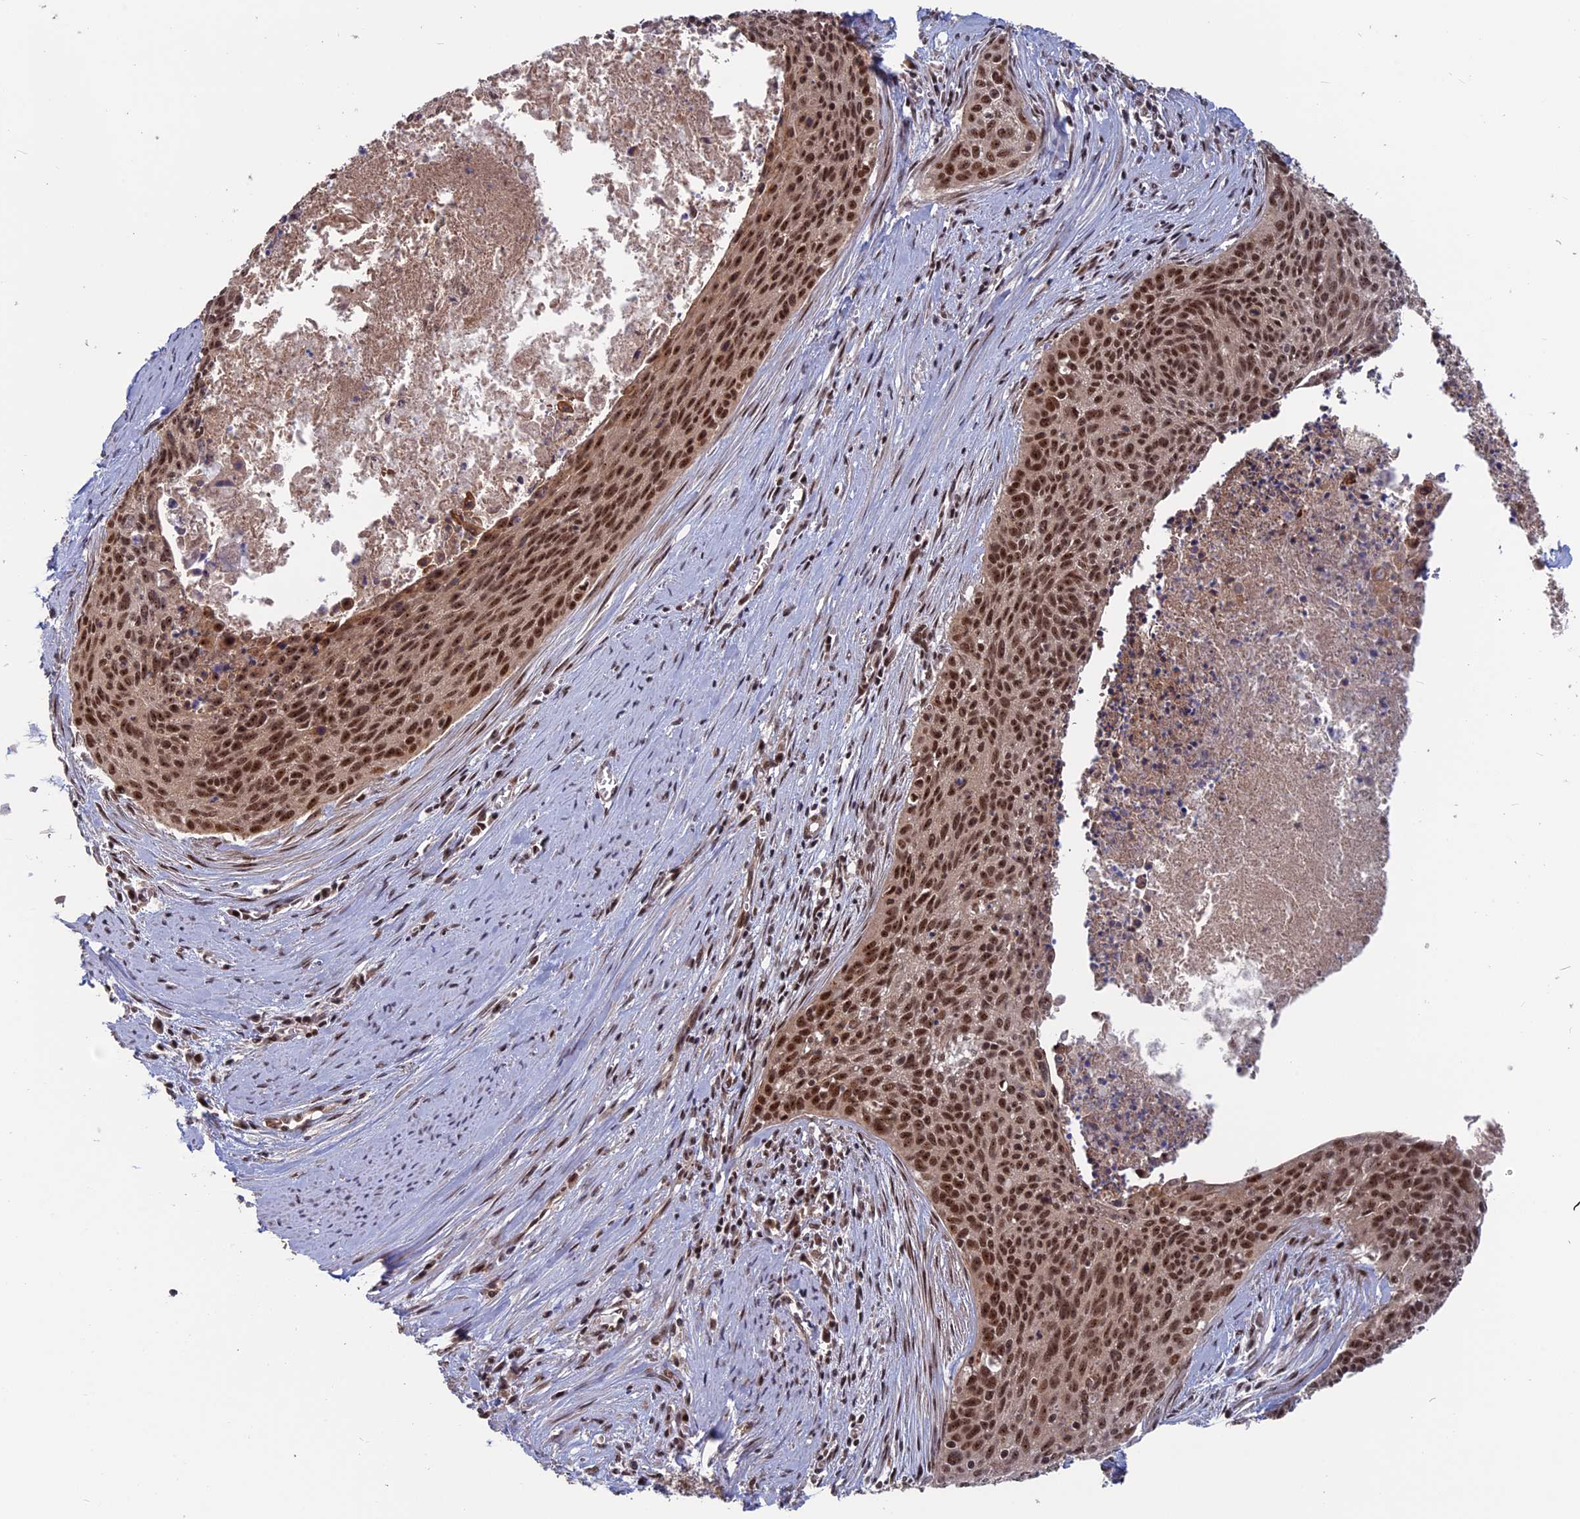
{"staining": {"intensity": "moderate", "quantity": ">75%", "location": "nuclear"}, "tissue": "cervical cancer", "cell_type": "Tumor cells", "image_type": "cancer", "snomed": [{"axis": "morphology", "description": "Squamous cell carcinoma, NOS"}, {"axis": "topography", "description": "Cervix"}], "caption": "About >75% of tumor cells in cervical cancer (squamous cell carcinoma) demonstrate moderate nuclear protein positivity as visualized by brown immunohistochemical staining.", "gene": "CACTIN", "patient": {"sex": "female", "age": 55}}